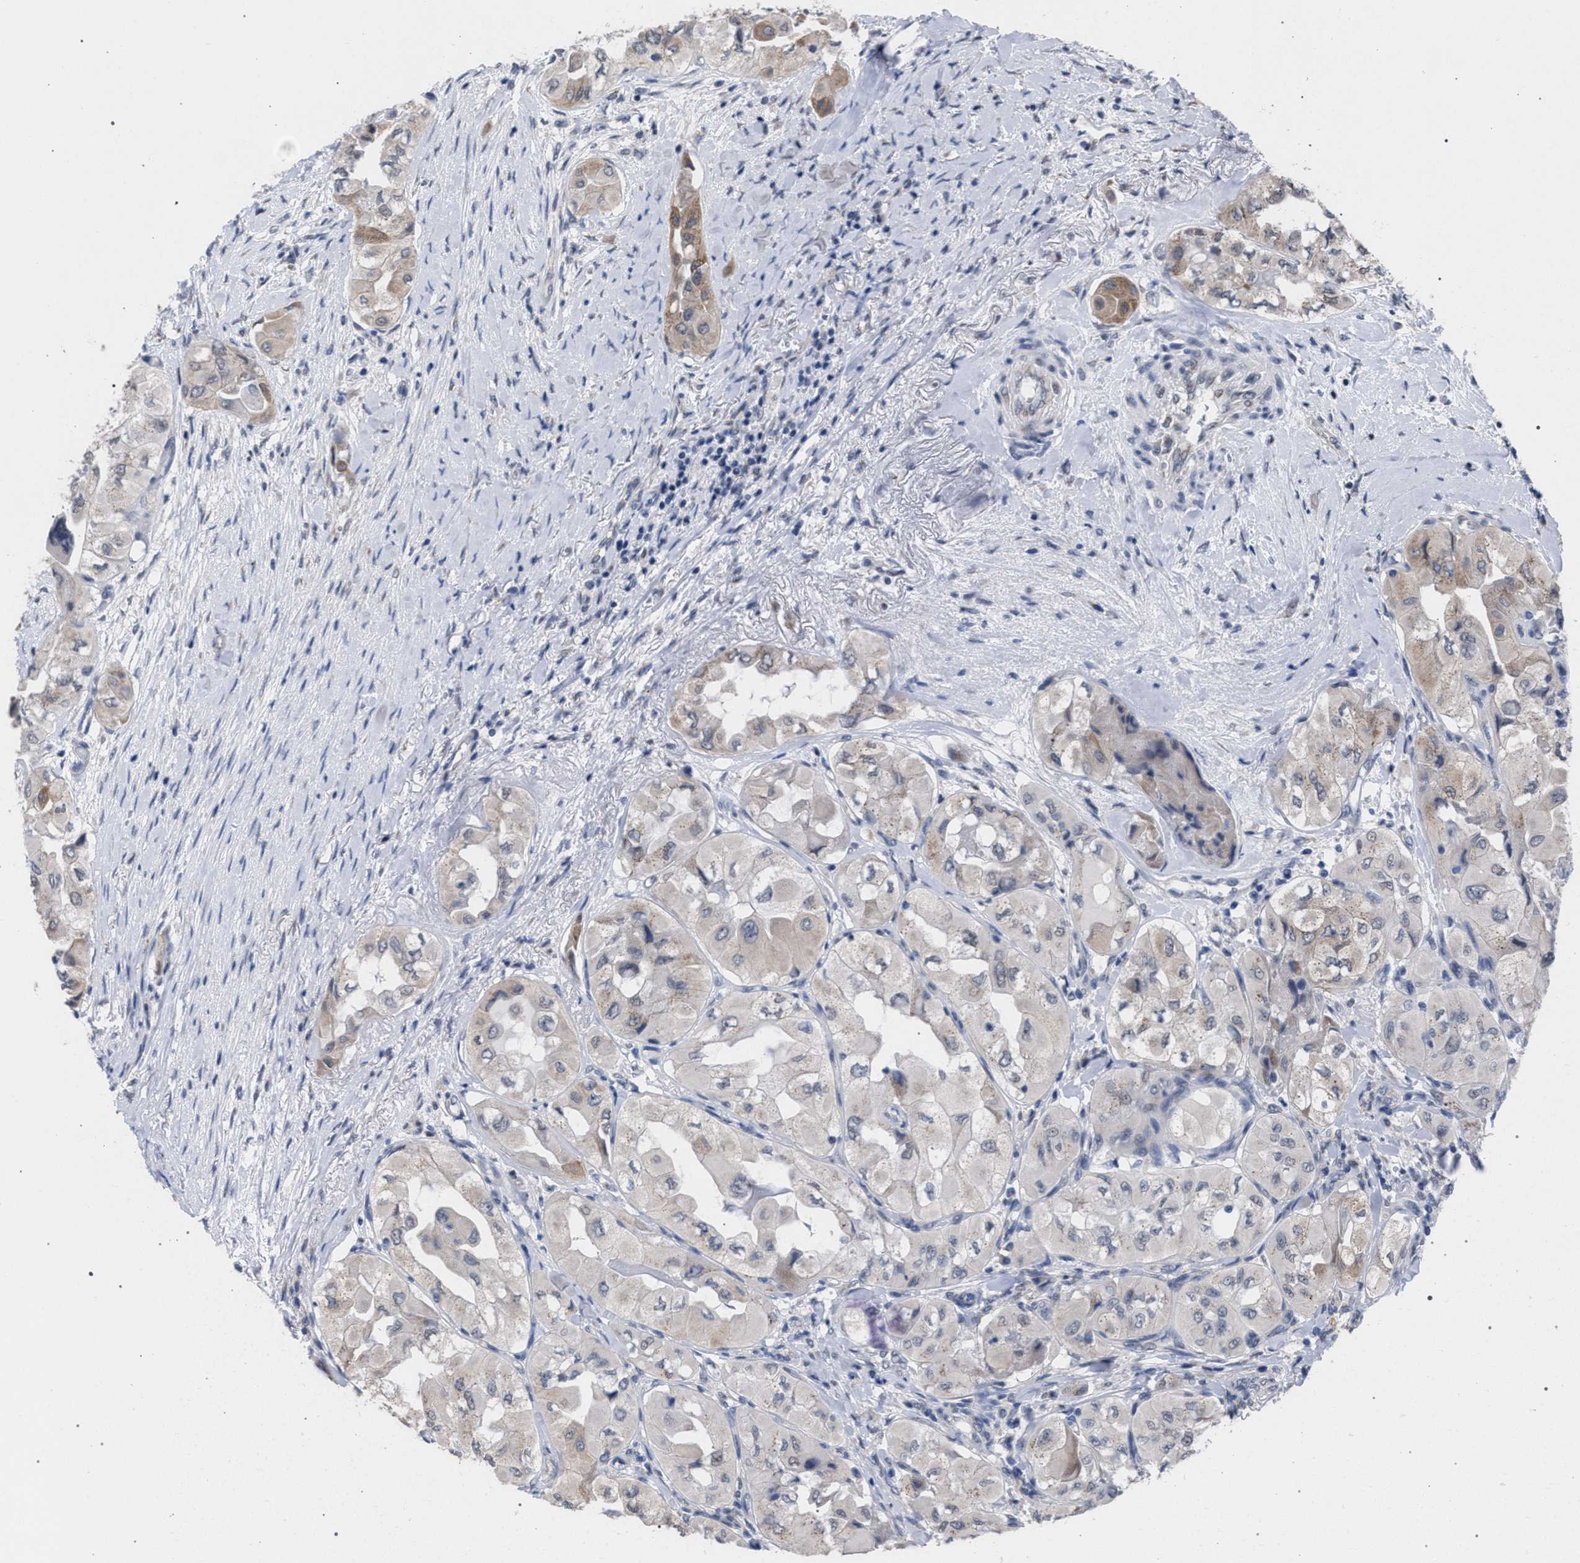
{"staining": {"intensity": "weak", "quantity": "<25%", "location": "cytoplasmic/membranous"}, "tissue": "thyroid cancer", "cell_type": "Tumor cells", "image_type": "cancer", "snomed": [{"axis": "morphology", "description": "Papillary adenocarcinoma, NOS"}, {"axis": "topography", "description": "Thyroid gland"}], "caption": "This is a image of immunohistochemistry staining of papillary adenocarcinoma (thyroid), which shows no expression in tumor cells.", "gene": "GOLGA2", "patient": {"sex": "female", "age": 59}}